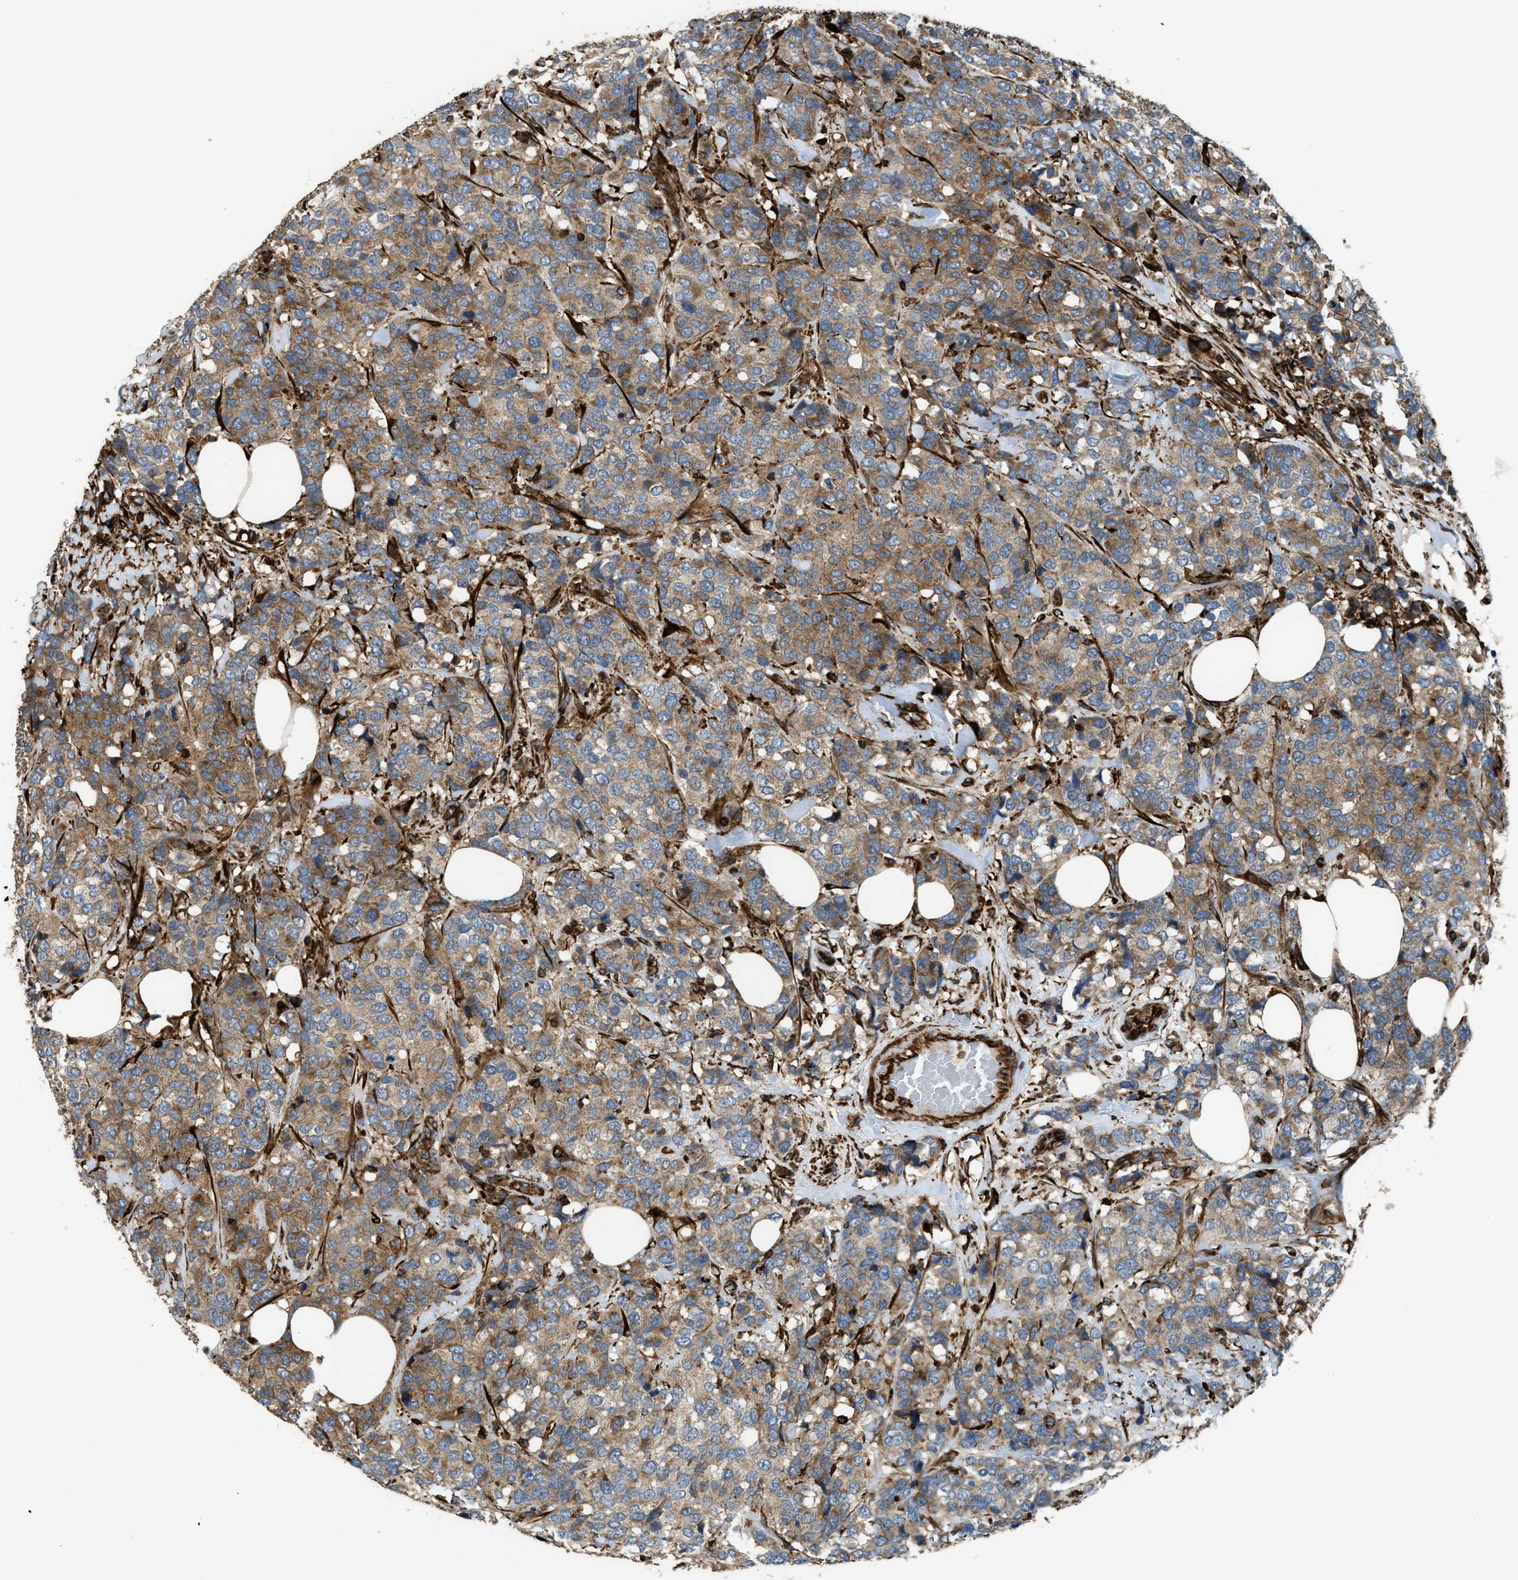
{"staining": {"intensity": "moderate", "quantity": ">75%", "location": "cytoplasmic/membranous"}, "tissue": "breast cancer", "cell_type": "Tumor cells", "image_type": "cancer", "snomed": [{"axis": "morphology", "description": "Lobular carcinoma"}, {"axis": "topography", "description": "Breast"}], "caption": "A micrograph of breast lobular carcinoma stained for a protein reveals moderate cytoplasmic/membranous brown staining in tumor cells.", "gene": "EGLN1", "patient": {"sex": "female", "age": 59}}